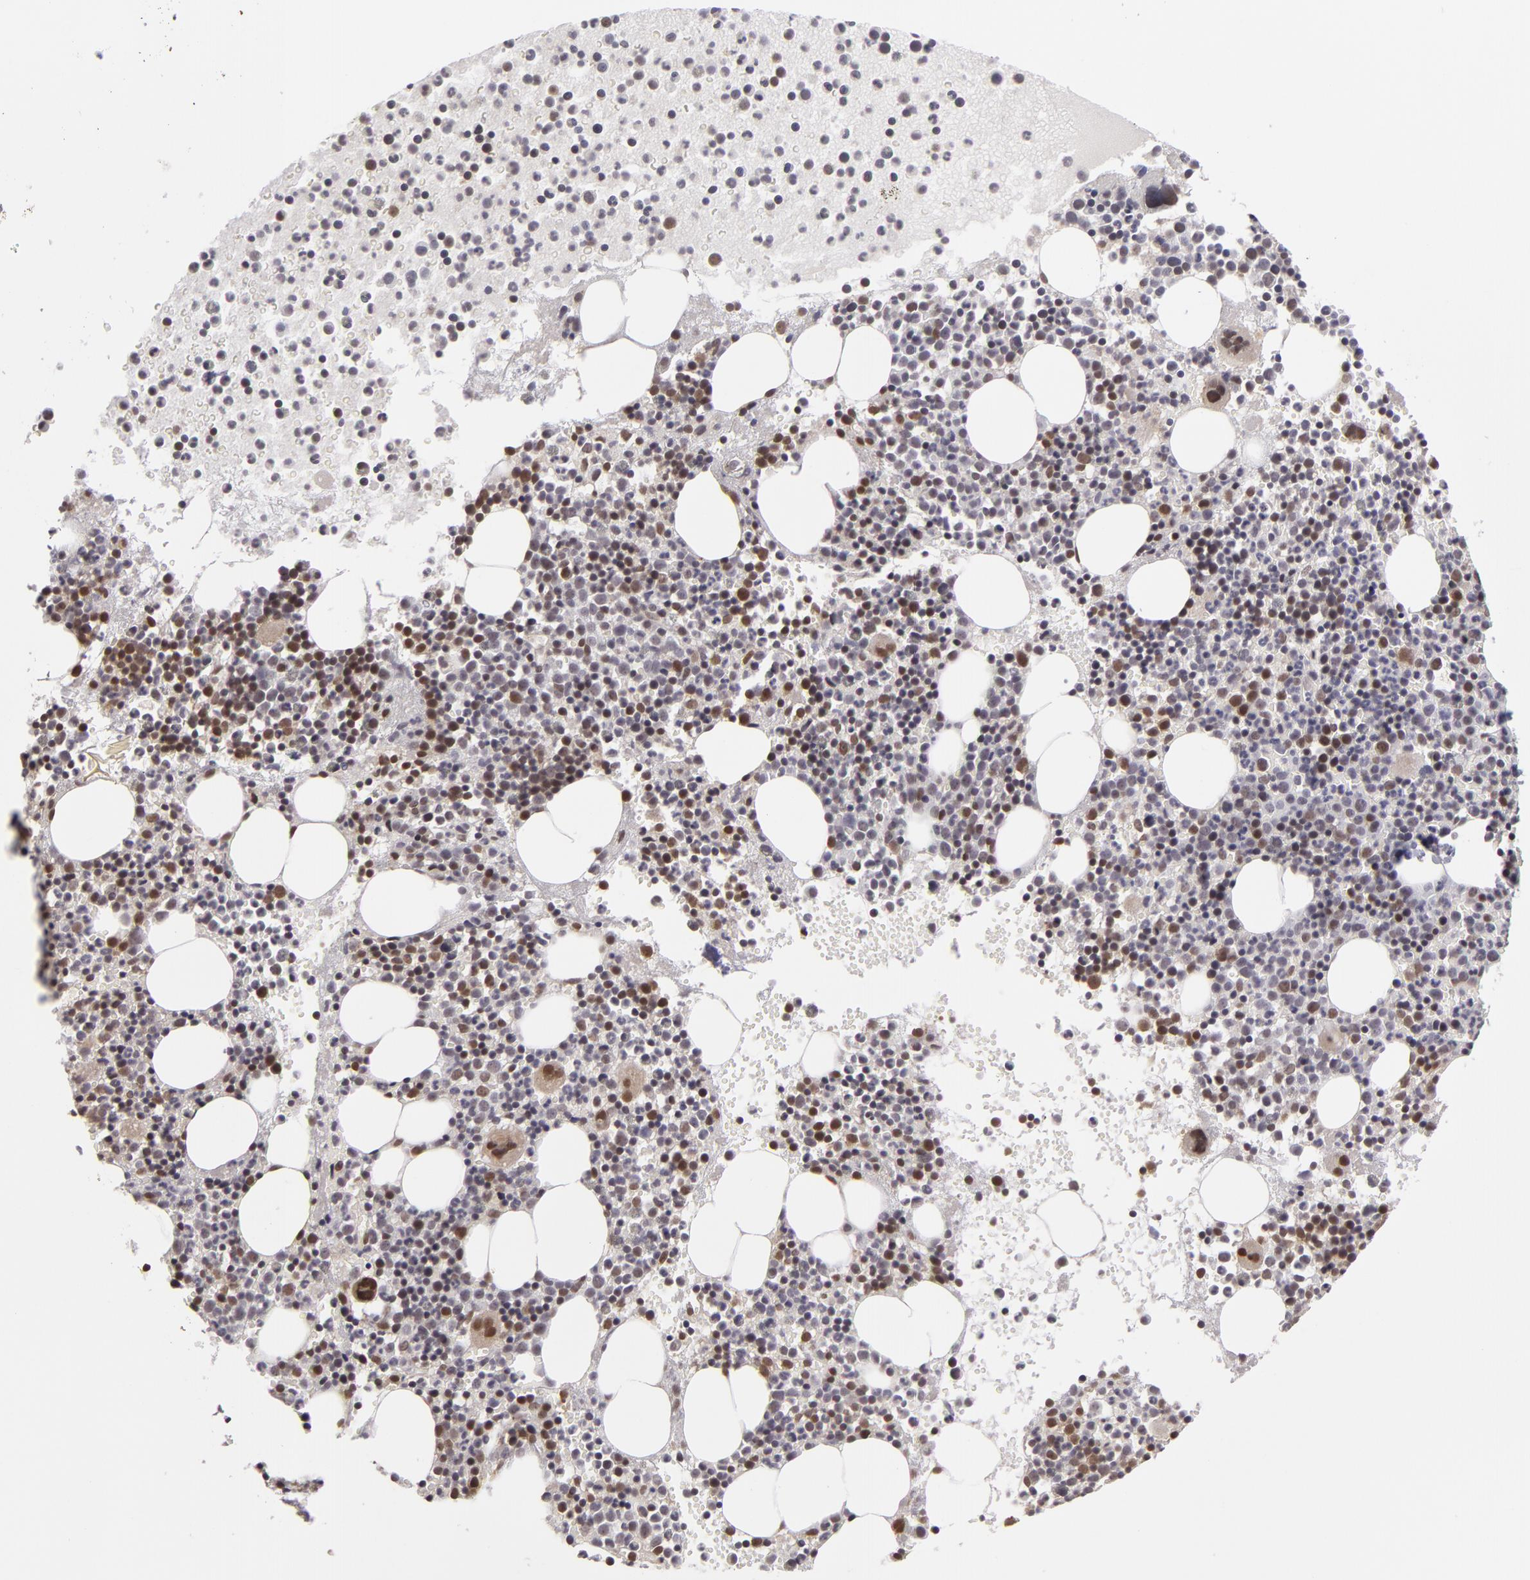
{"staining": {"intensity": "moderate", "quantity": "25%-75%", "location": "nuclear"}, "tissue": "bone marrow", "cell_type": "Hematopoietic cells", "image_type": "normal", "snomed": [{"axis": "morphology", "description": "Normal tissue, NOS"}, {"axis": "topography", "description": "Bone marrow"}], "caption": "This micrograph exhibits immunohistochemistry staining of unremarkable bone marrow, with medium moderate nuclear staining in approximately 25%-75% of hematopoietic cells.", "gene": "ZNF133", "patient": {"sex": "male", "age": 34}}